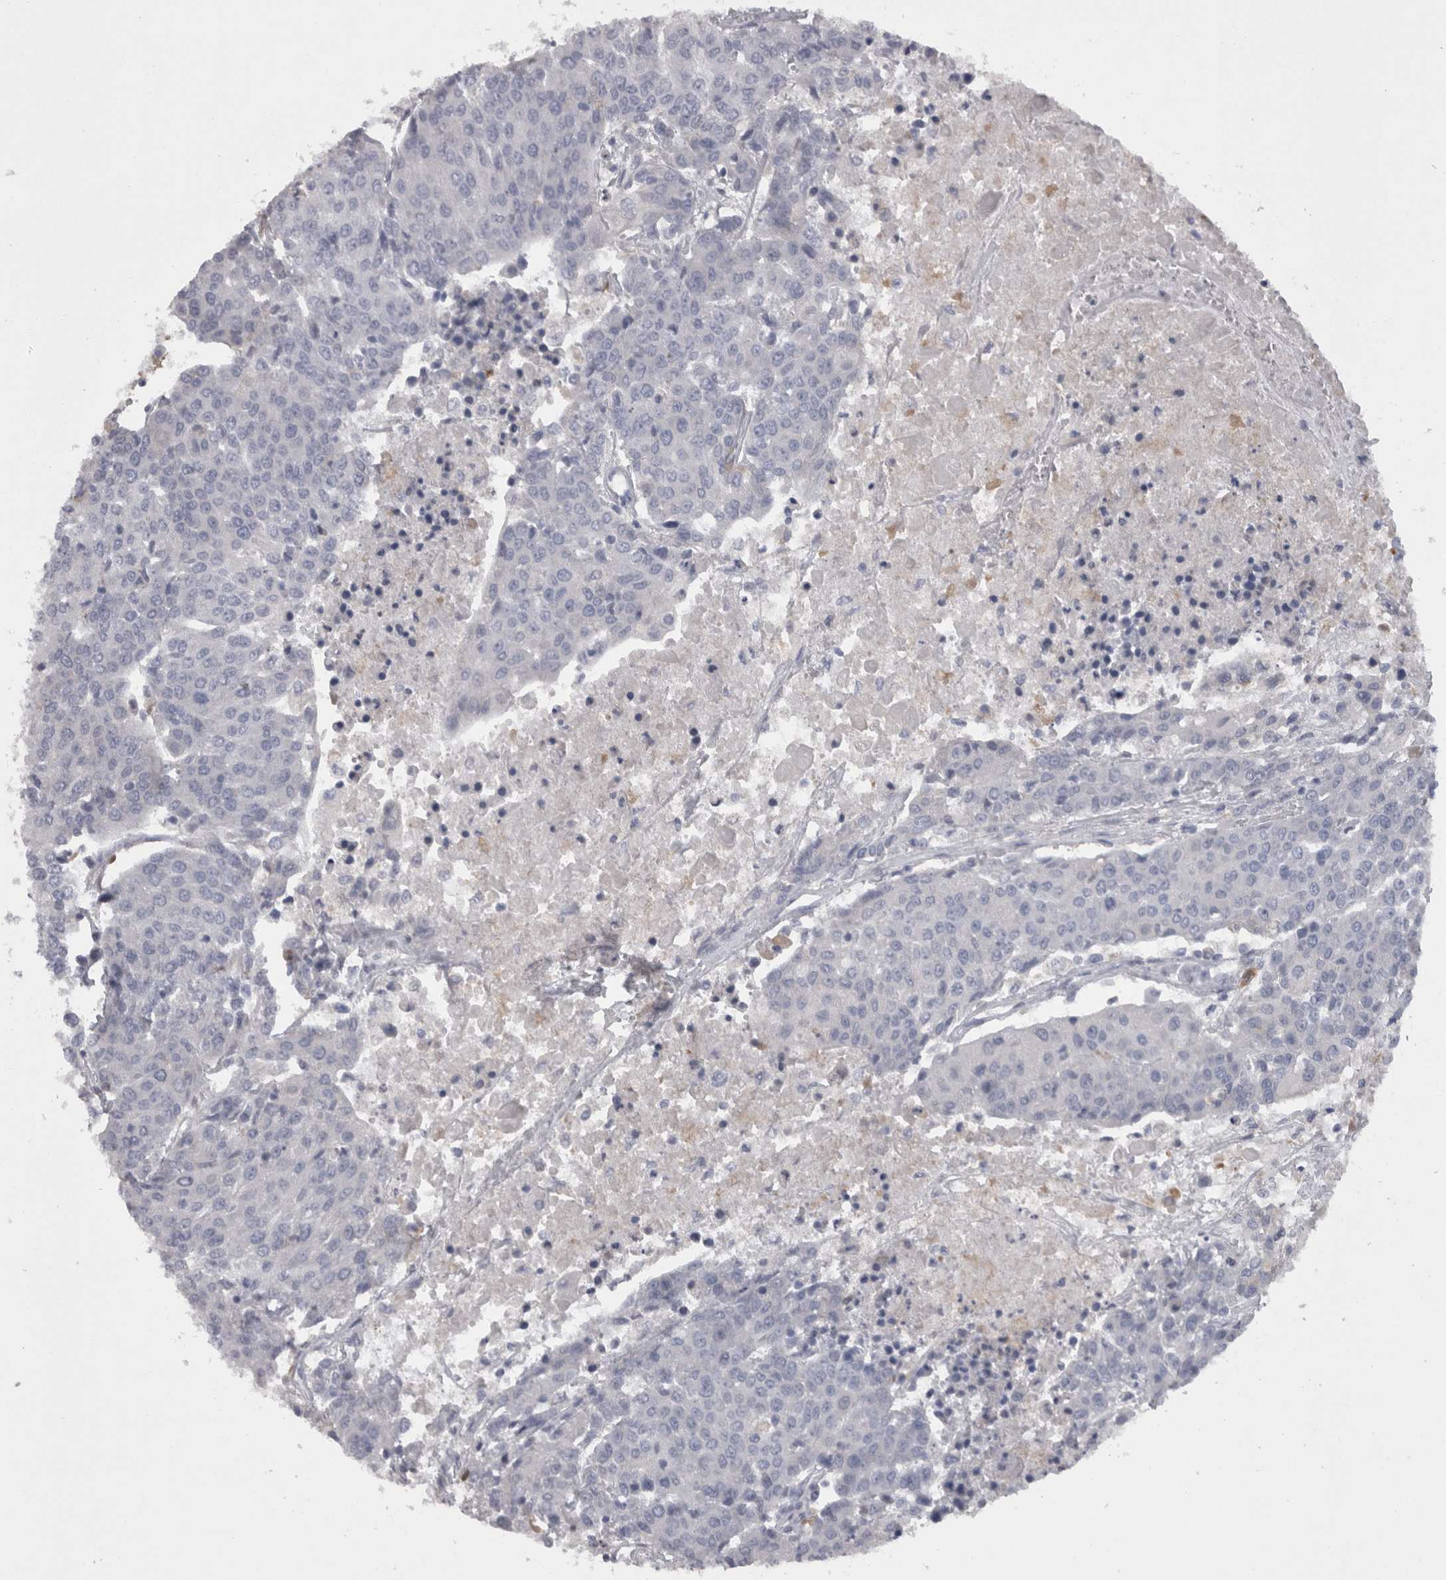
{"staining": {"intensity": "negative", "quantity": "none", "location": "none"}, "tissue": "urothelial cancer", "cell_type": "Tumor cells", "image_type": "cancer", "snomed": [{"axis": "morphology", "description": "Urothelial carcinoma, High grade"}, {"axis": "topography", "description": "Urinary bladder"}], "caption": "There is no significant expression in tumor cells of urothelial cancer.", "gene": "CAMK2D", "patient": {"sex": "female", "age": 85}}